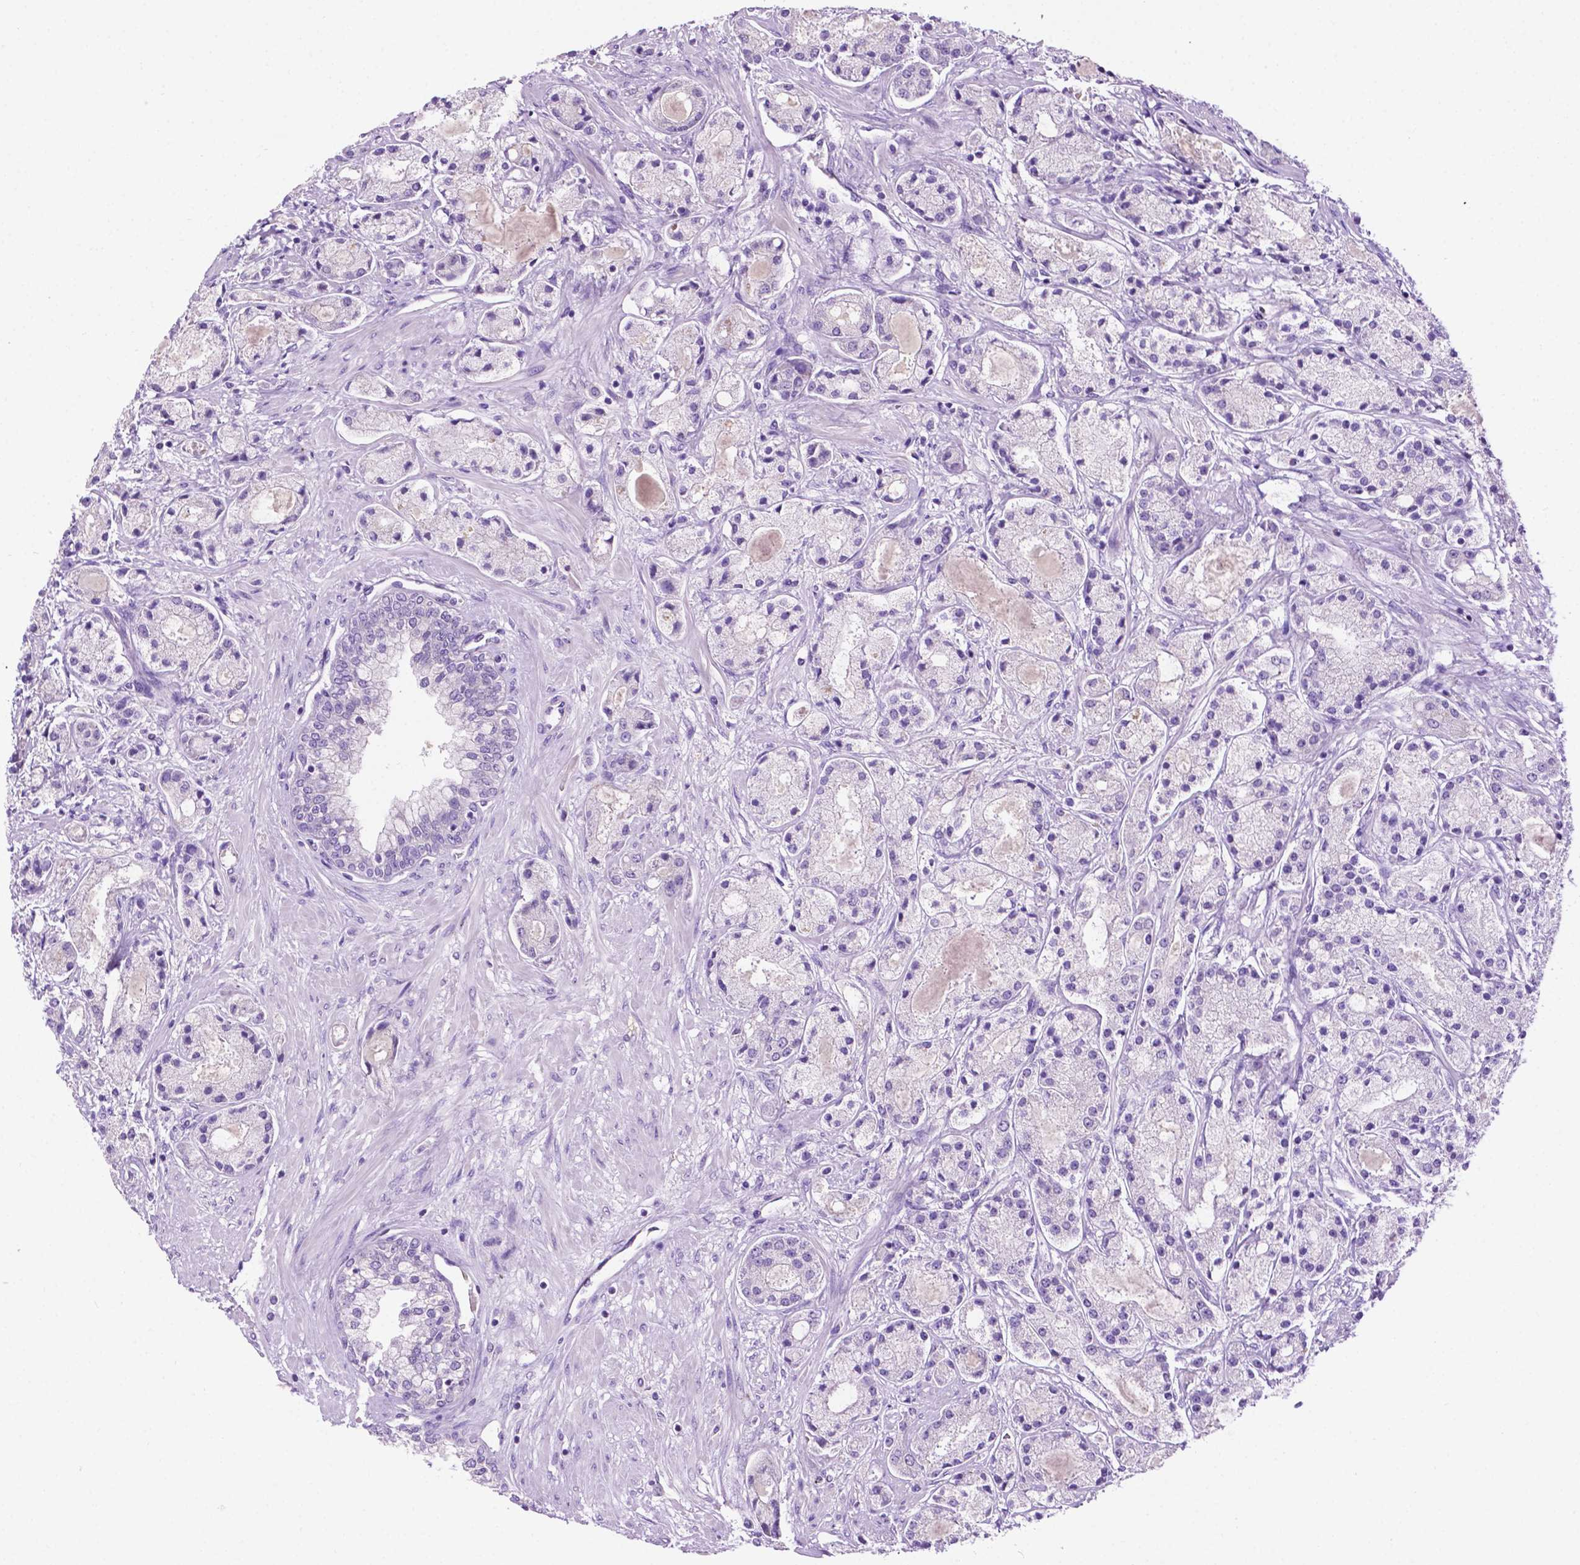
{"staining": {"intensity": "negative", "quantity": "none", "location": "none"}, "tissue": "prostate cancer", "cell_type": "Tumor cells", "image_type": "cancer", "snomed": [{"axis": "morphology", "description": "Adenocarcinoma, High grade"}, {"axis": "topography", "description": "Prostate"}], "caption": "This histopathology image is of prostate cancer (adenocarcinoma (high-grade)) stained with immunohistochemistry (IHC) to label a protein in brown with the nuclei are counter-stained blue. There is no expression in tumor cells. Nuclei are stained in blue.", "gene": "MMP27", "patient": {"sex": "male", "age": 67}}